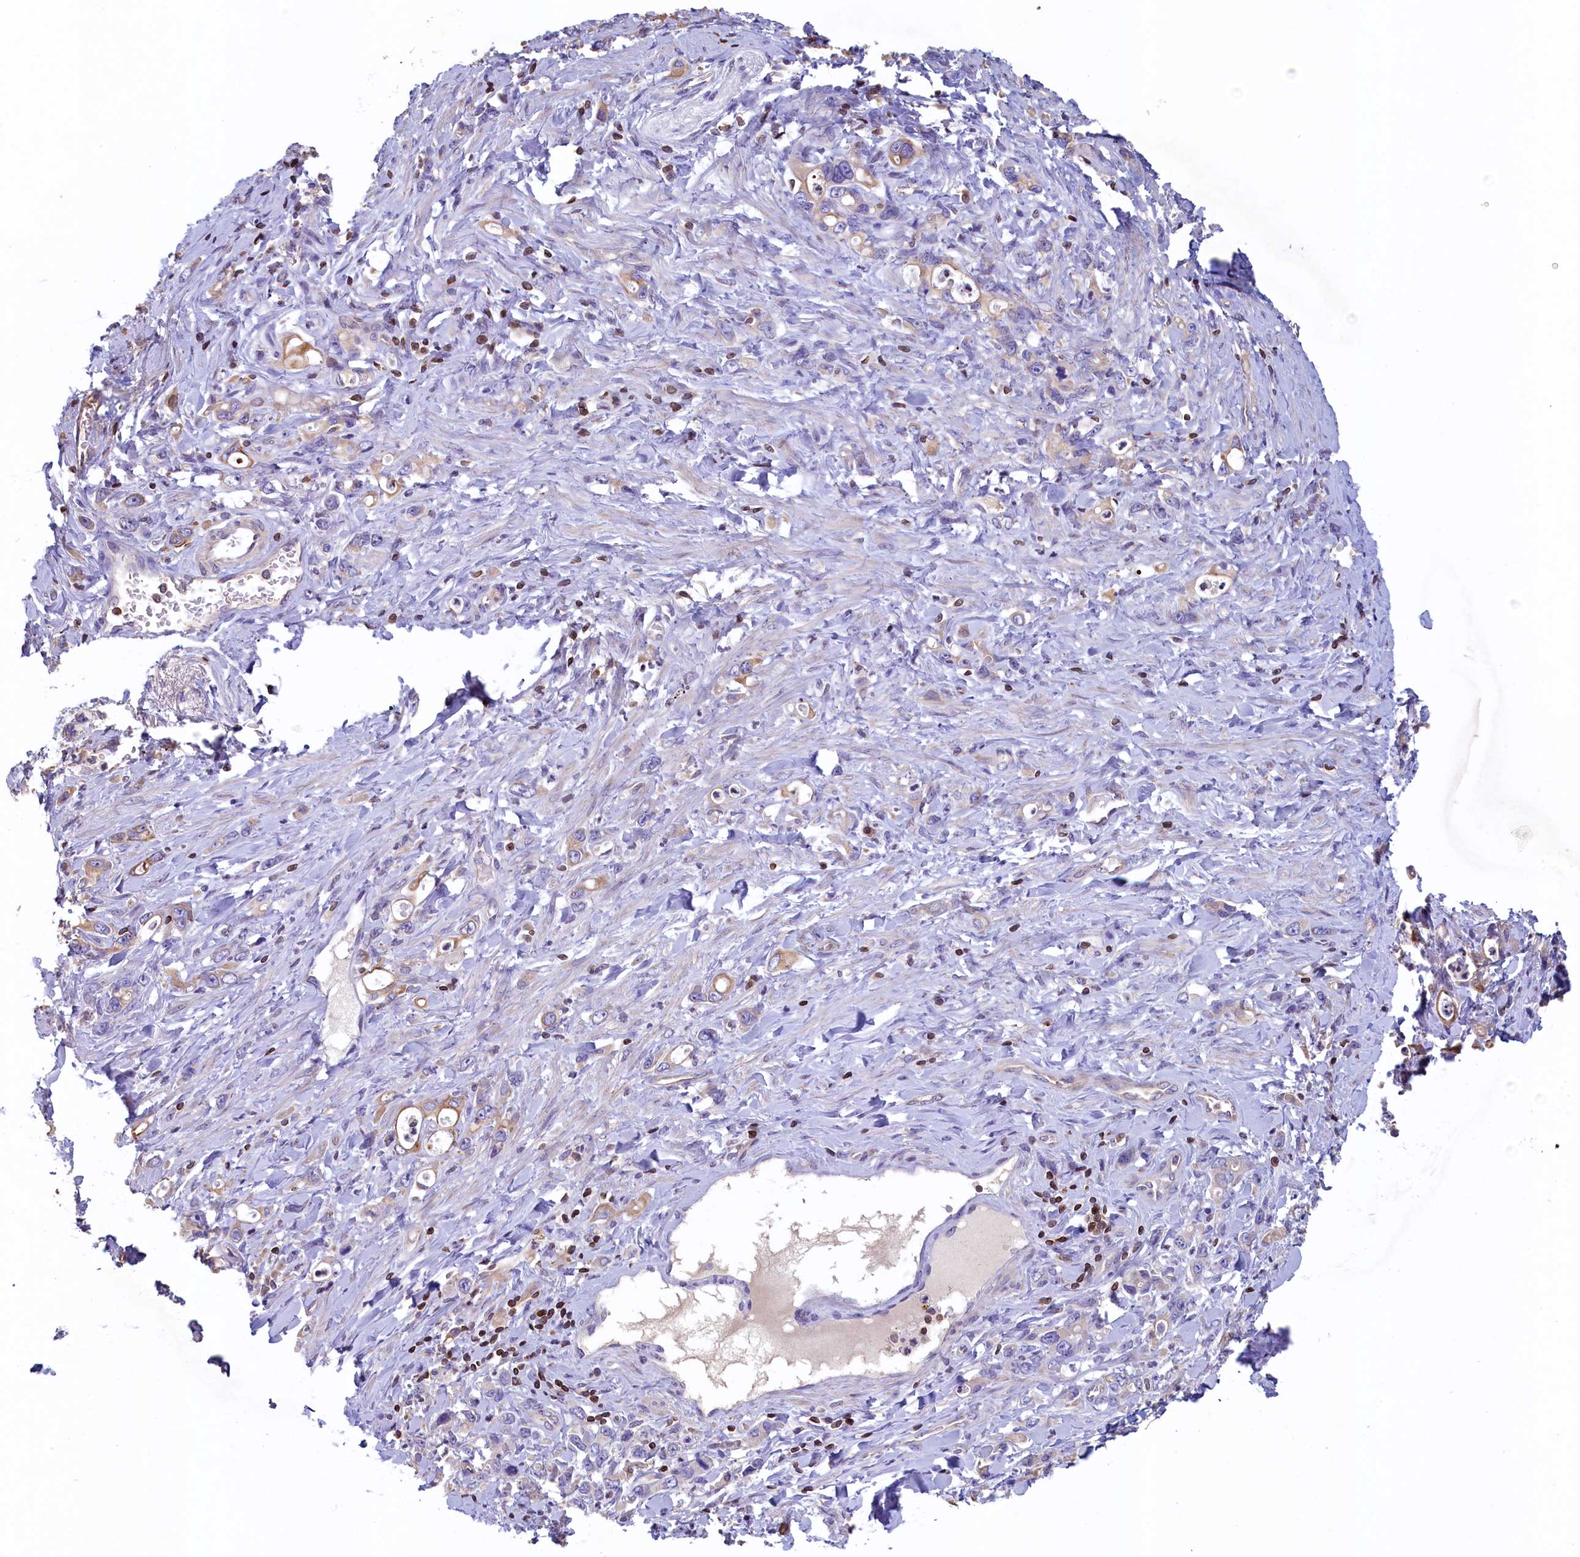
{"staining": {"intensity": "weak", "quantity": "<25%", "location": "cytoplasmic/membranous"}, "tissue": "stomach cancer", "cell_type": "Tumor cells", "image_type": "cancer", "snomed": [{"axis": "morphology", "description": "Adenocarcinoma, NOS"}, {"axis": "topography", "description": "Stomach, lower"}], "caption": "Immunohistochemical staining of human stomach cancer (adenocarcinoma) exhibits no significant positivity in tumor cells.", "gene": "TRAF3IP3", "patient": {"sex": "female", "age": 43}}